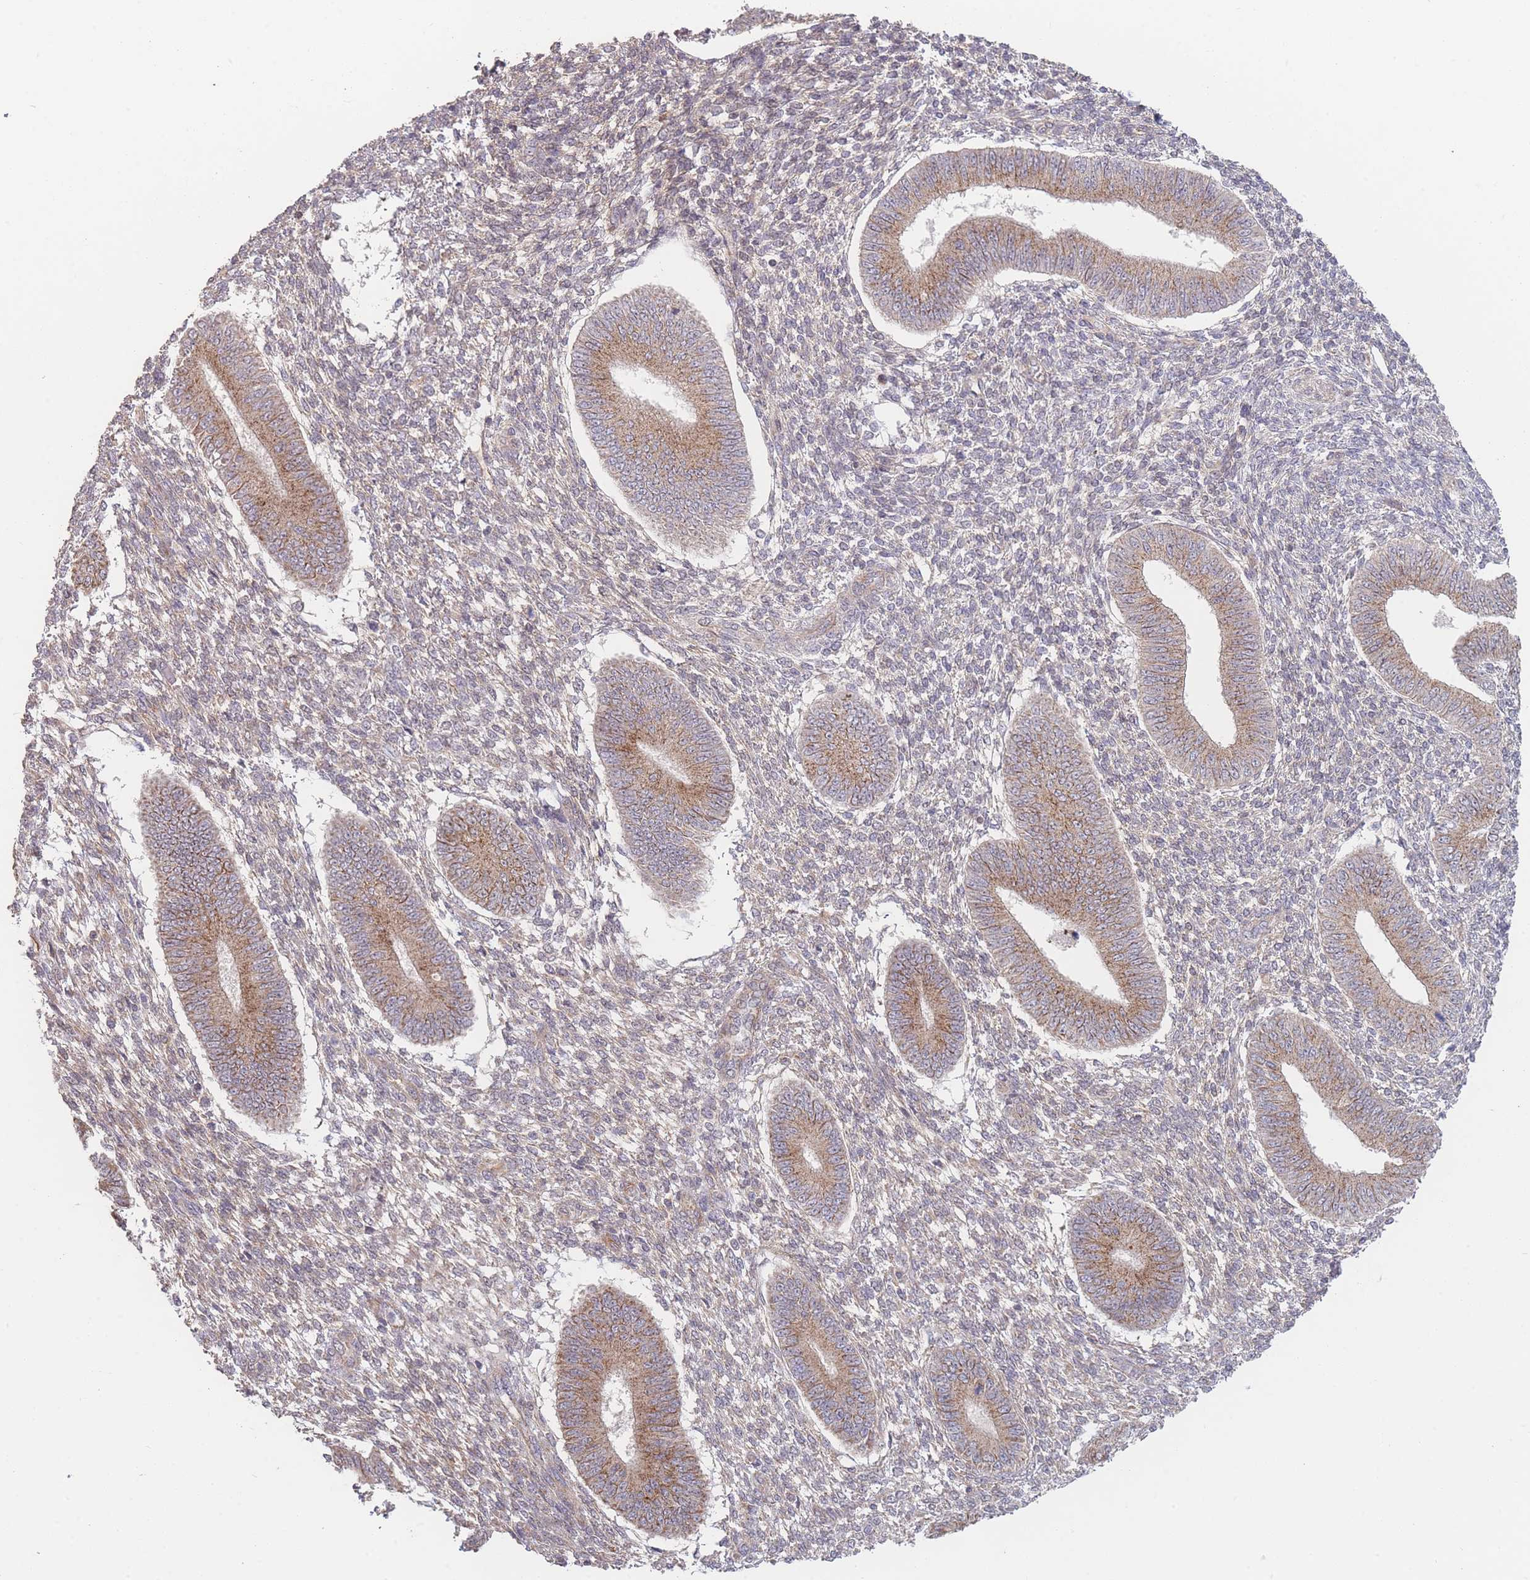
{"staining": {"intensity": "weak", "quantity": "25%-75%", "location": "cytoplasmic/membranous"}, "tissue": "endometrium", "cell_type": "Cells in endometrial stroma", "image_type": "normal", "snomed": [{"axis": "morphology", "description": "Normal tissue, NOS"}, {"axis": "topography", "description": "Endometrium"}], "caption": "Cells in endometrial stroma display low levels of weak cytoplasmic/membranous positivity in approximately 25%-75% of cells in benign endometrium. (DAB IHC, brown staining for protein, blue staining for nuclei).", "gene": "PXMP4", "patient": {"sex": "female", "age": 49}}